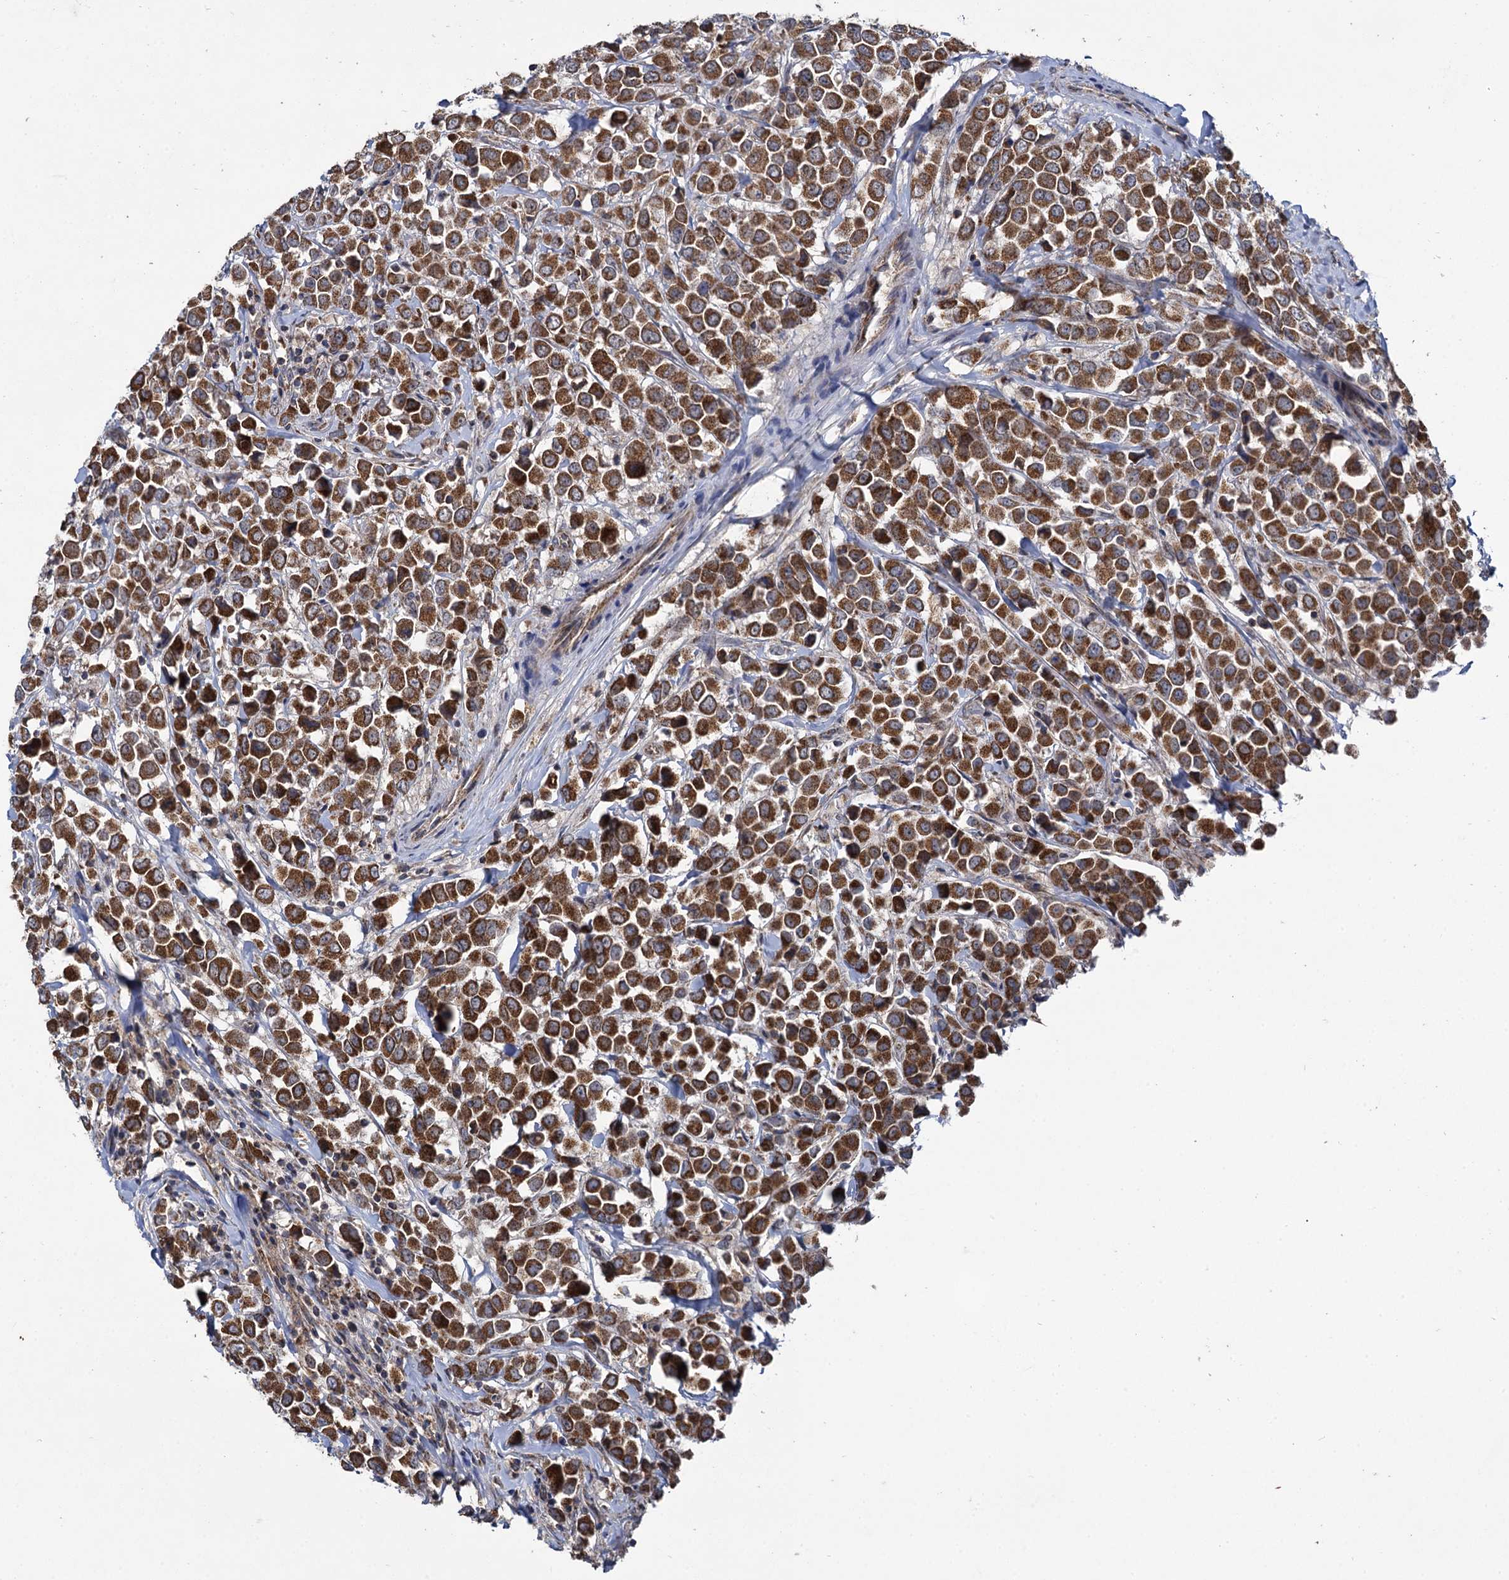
{"staining": {"intensity": "strong", "quantity": ">75%", "location": "cytoplasmic/membranous"}, "tissue": "breast cancer", "cell_type": "Tumor cells", "image_type": "cancer", "snomed": [{"axis": "morphology", "description": "Duct carcinoma"}, {"axis": "topography", "description": "Breast"}], "caption": "An image showing strong cytoplasmic/membranous staining in approximately >75% of tumor cells in breast cancer, as visualized by brown immunohistochemical staining.", "gene": "METTL4", "patient": {"sex": "female", "age": 61}}